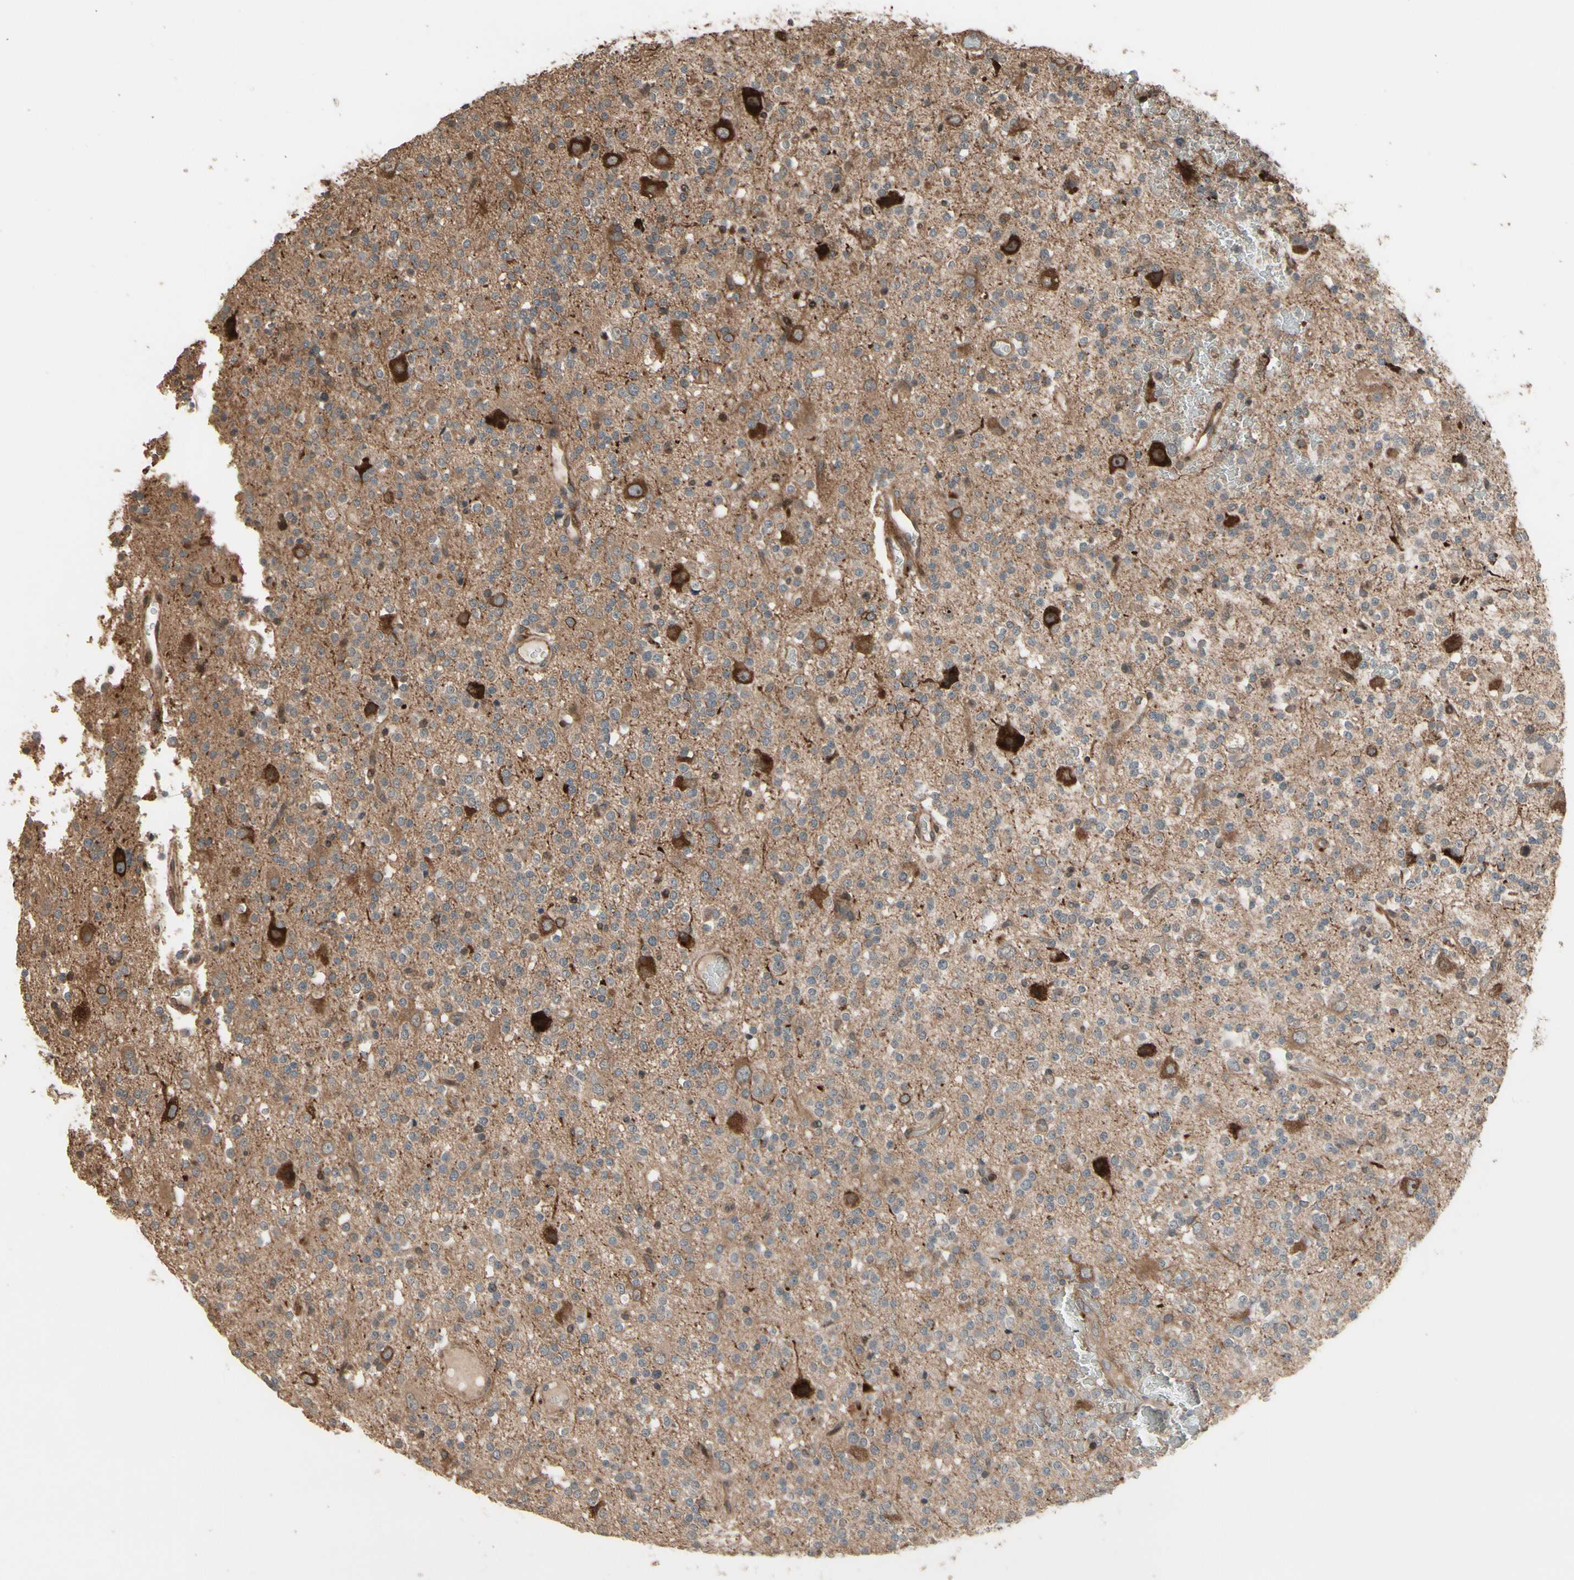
{"staining": {"intensity": "weak", "quantity": "25%-75%", "location": "cytoplasmic/membranous"}, "tissue": "glioma", "cell_type": "Tumor cells", "image_type": "cancer", "snomed": [{"axis": "morphology", "description": "Glioma, malignant, High grade"}, {"axis": "topography", "description": "Brain"}], "caption": "Malignant glioma (high-grade) stained for a protein displays weak cytoplasmic/membranous positivity in tumor cells.", "gene": "CSF1R", "patient": {"sex": "male", "age": 47}}